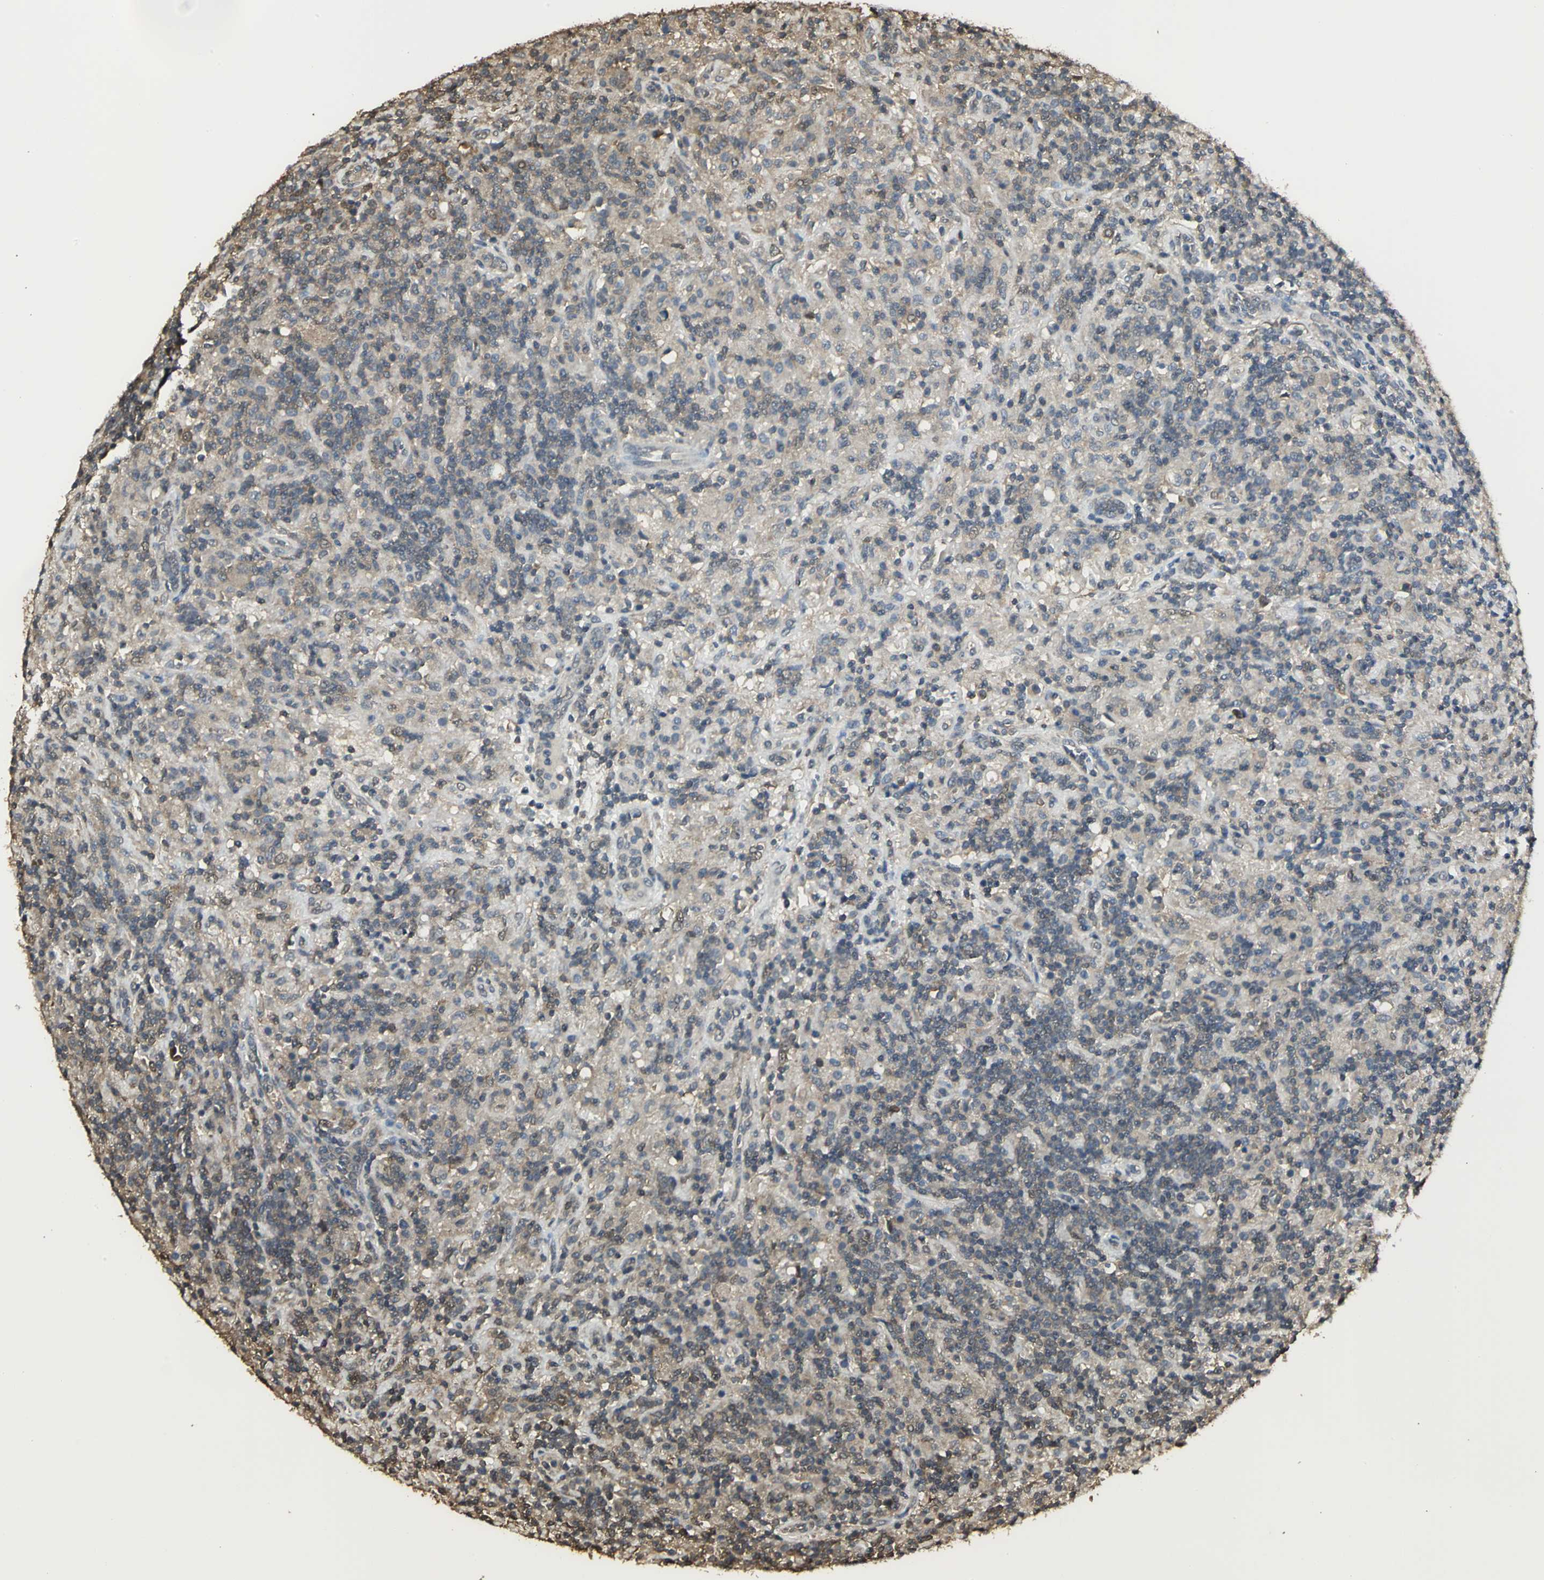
{"staining": {"intensity": "weak", "quantity": ">75%", "location": "cytoplasmic/membranous"}, "tissue": "lymphoma", "cell_type": "Tumor cells", "image_type": "cancer", "snomed": [{"axis": "morphology", "description": "Hodgkin's disease, NOS"}, {"axis": "topography", "description": "Lymph node"}], "caption": "IHC photomicrograph of neoplastic tissue: human lymphoma stained using immunohistochemistry exhibits low levels of weak protein expression localized specifically in the cytoplasmic/membranous of tumor cells, appearing as a cytoplasmic/membranous brown color.", "gene": "PARK7", "patient": {"sex": "male", "age": 70}}